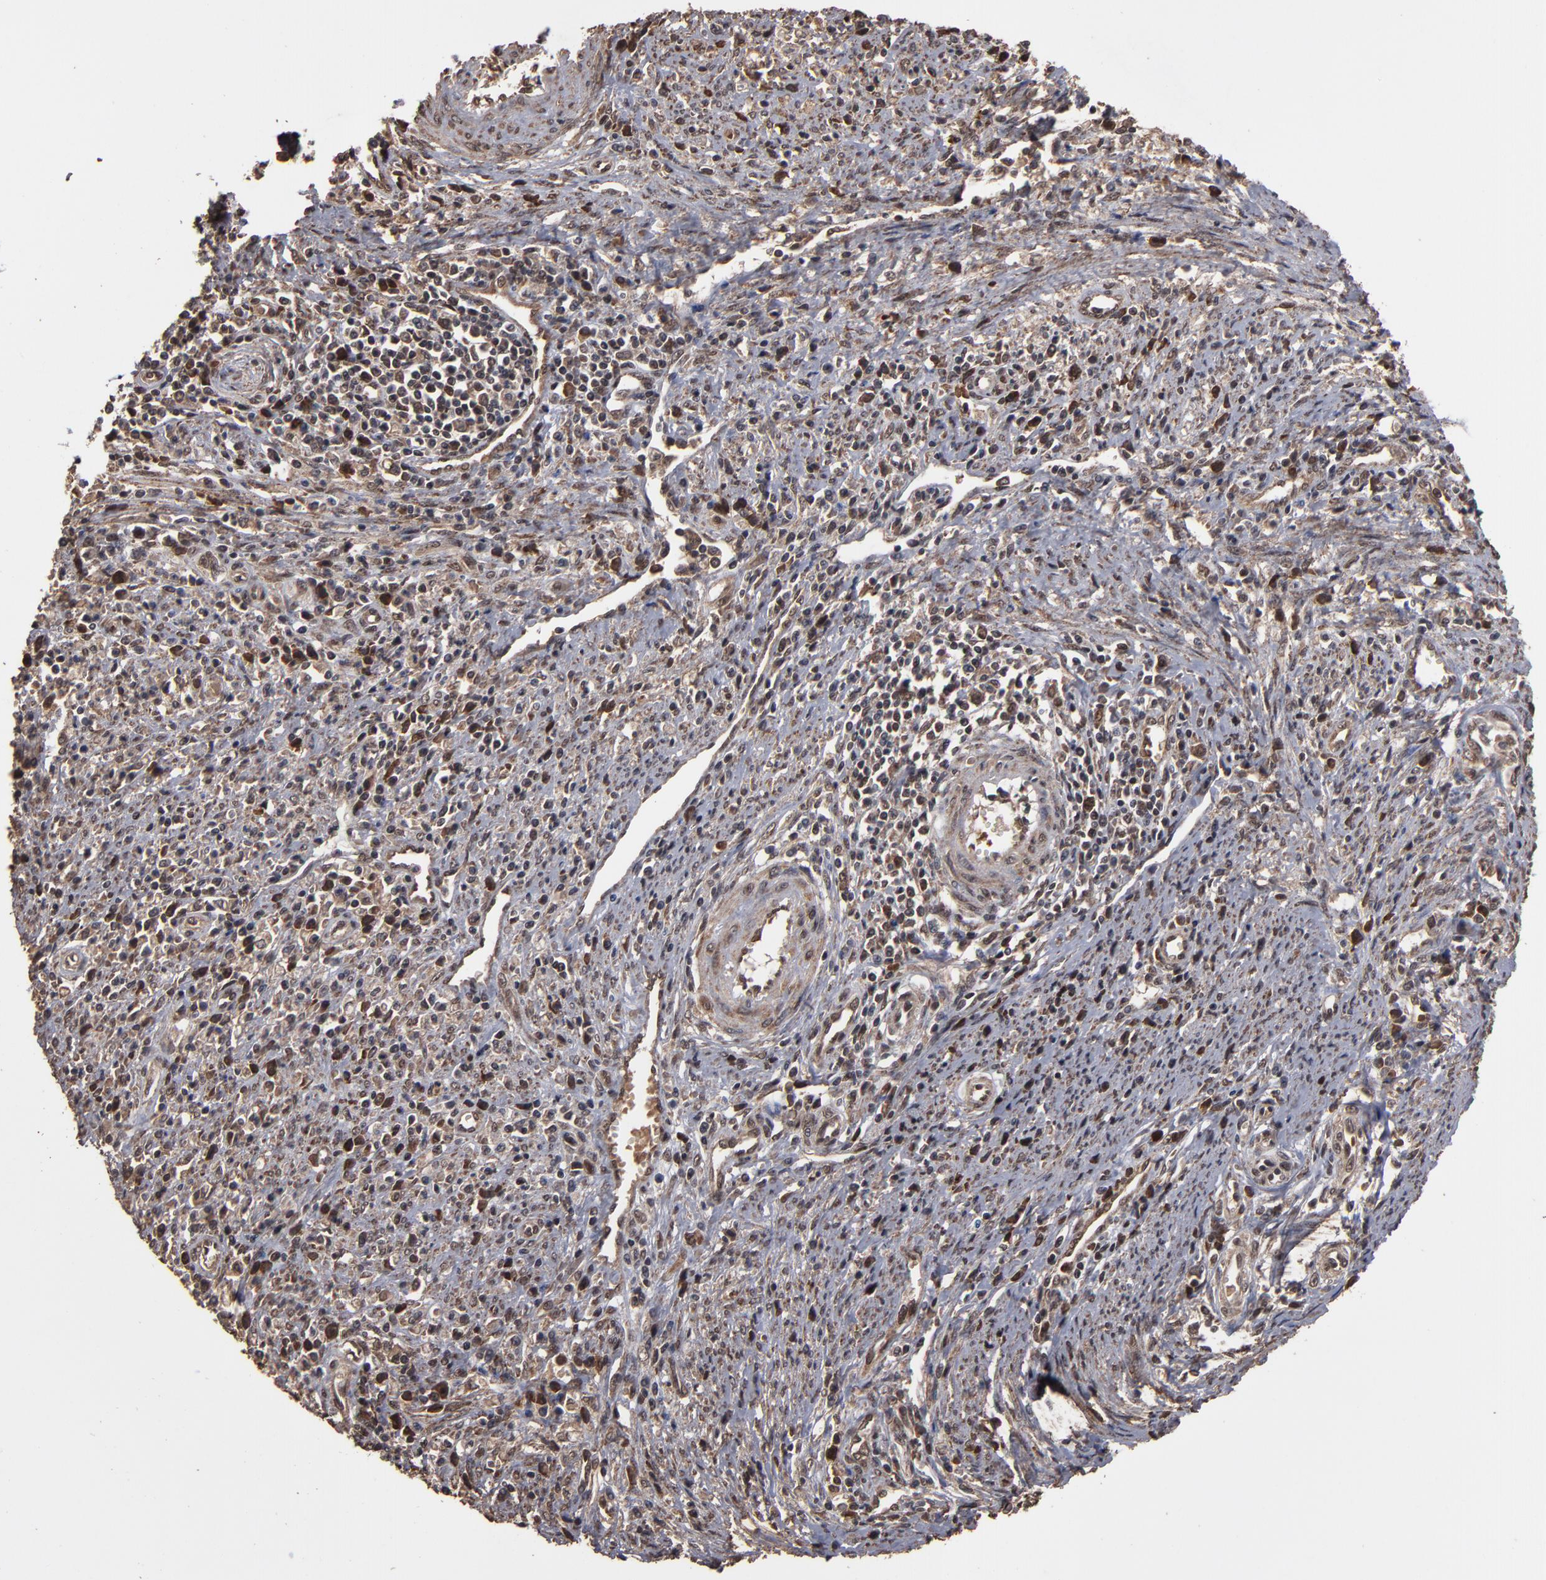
{"staining": {"intensity": "weak", "quantity": ">75%", "location": "cytoplasmic/membranous,nuclear"}, "tissue": "cervical cancer", "cell_type": "Tumor cells", "image_type": "cancer", "snomed": [{"axis": "morphology", "description": "Adenocarcinoma, NOS"}, {"axis": "topography", "description": "Cervix"}], "caption": "Protein expression analysis of human cervical cancer reveals weak cytoplasmic/membranous and nuclear positivity in about >75% of tumor cells.", "gene": "NXF2B", "patient": {"sex": "female", "age": 36}}